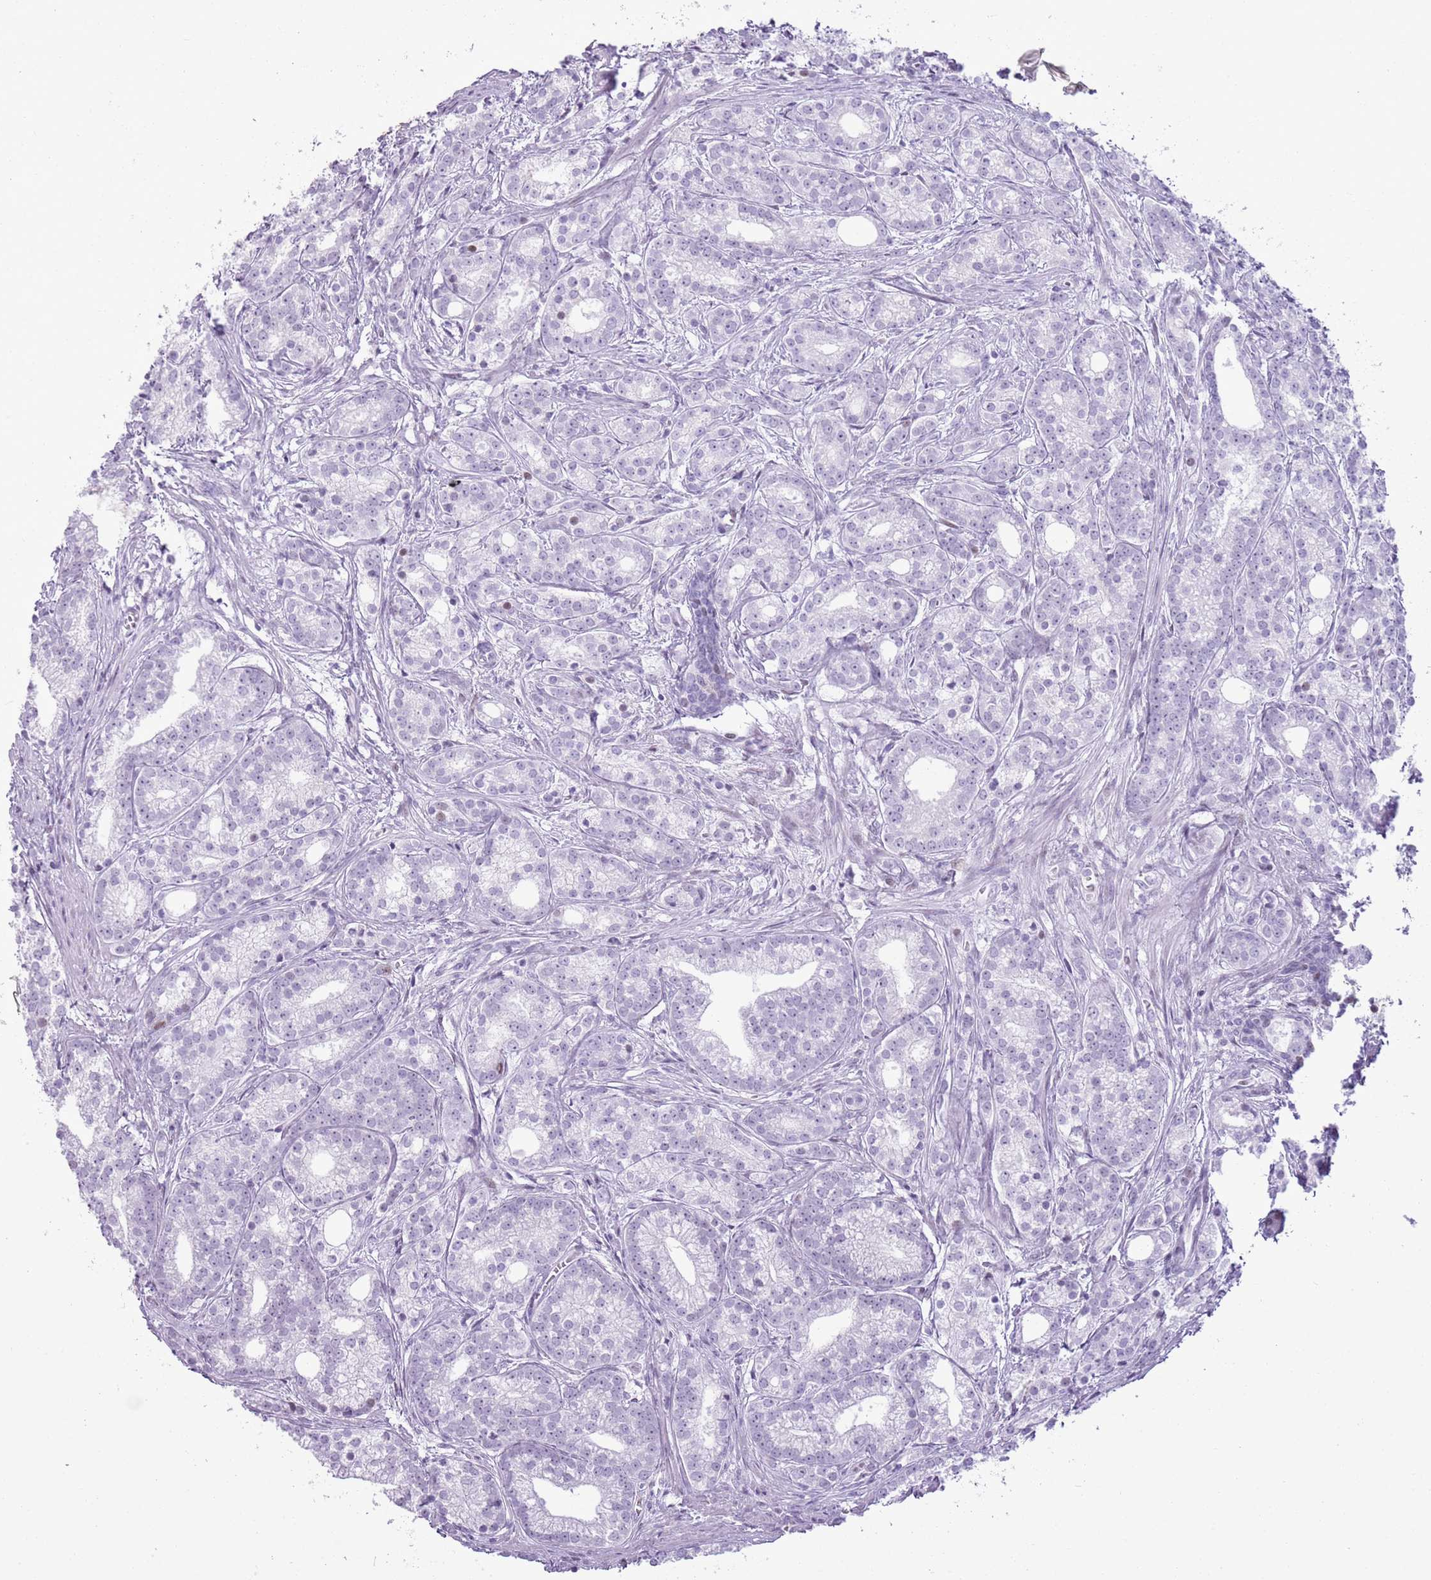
{"staining": {"intensity": "negative", "quantity": "none", "location": "none"}, "tissue": "prostate cancer", "cell_type": "Tumor cells", "image_type": "cancer", "snomed": [{"axis": "morphology", "description": "Adenocarcinoma, Low grade"}, {"axis": "topography", "description": "Prostate"}], "caption": "A micrograph of human prostate cancer (adenocarcinoma (low-grade)) is negative for staining in tumor cells. (DAB immunohistochemistry visualized using brightfield microscopy, high magnification).", "gene": "ASIP", "patient": {"sex": "male", "age": 71}}